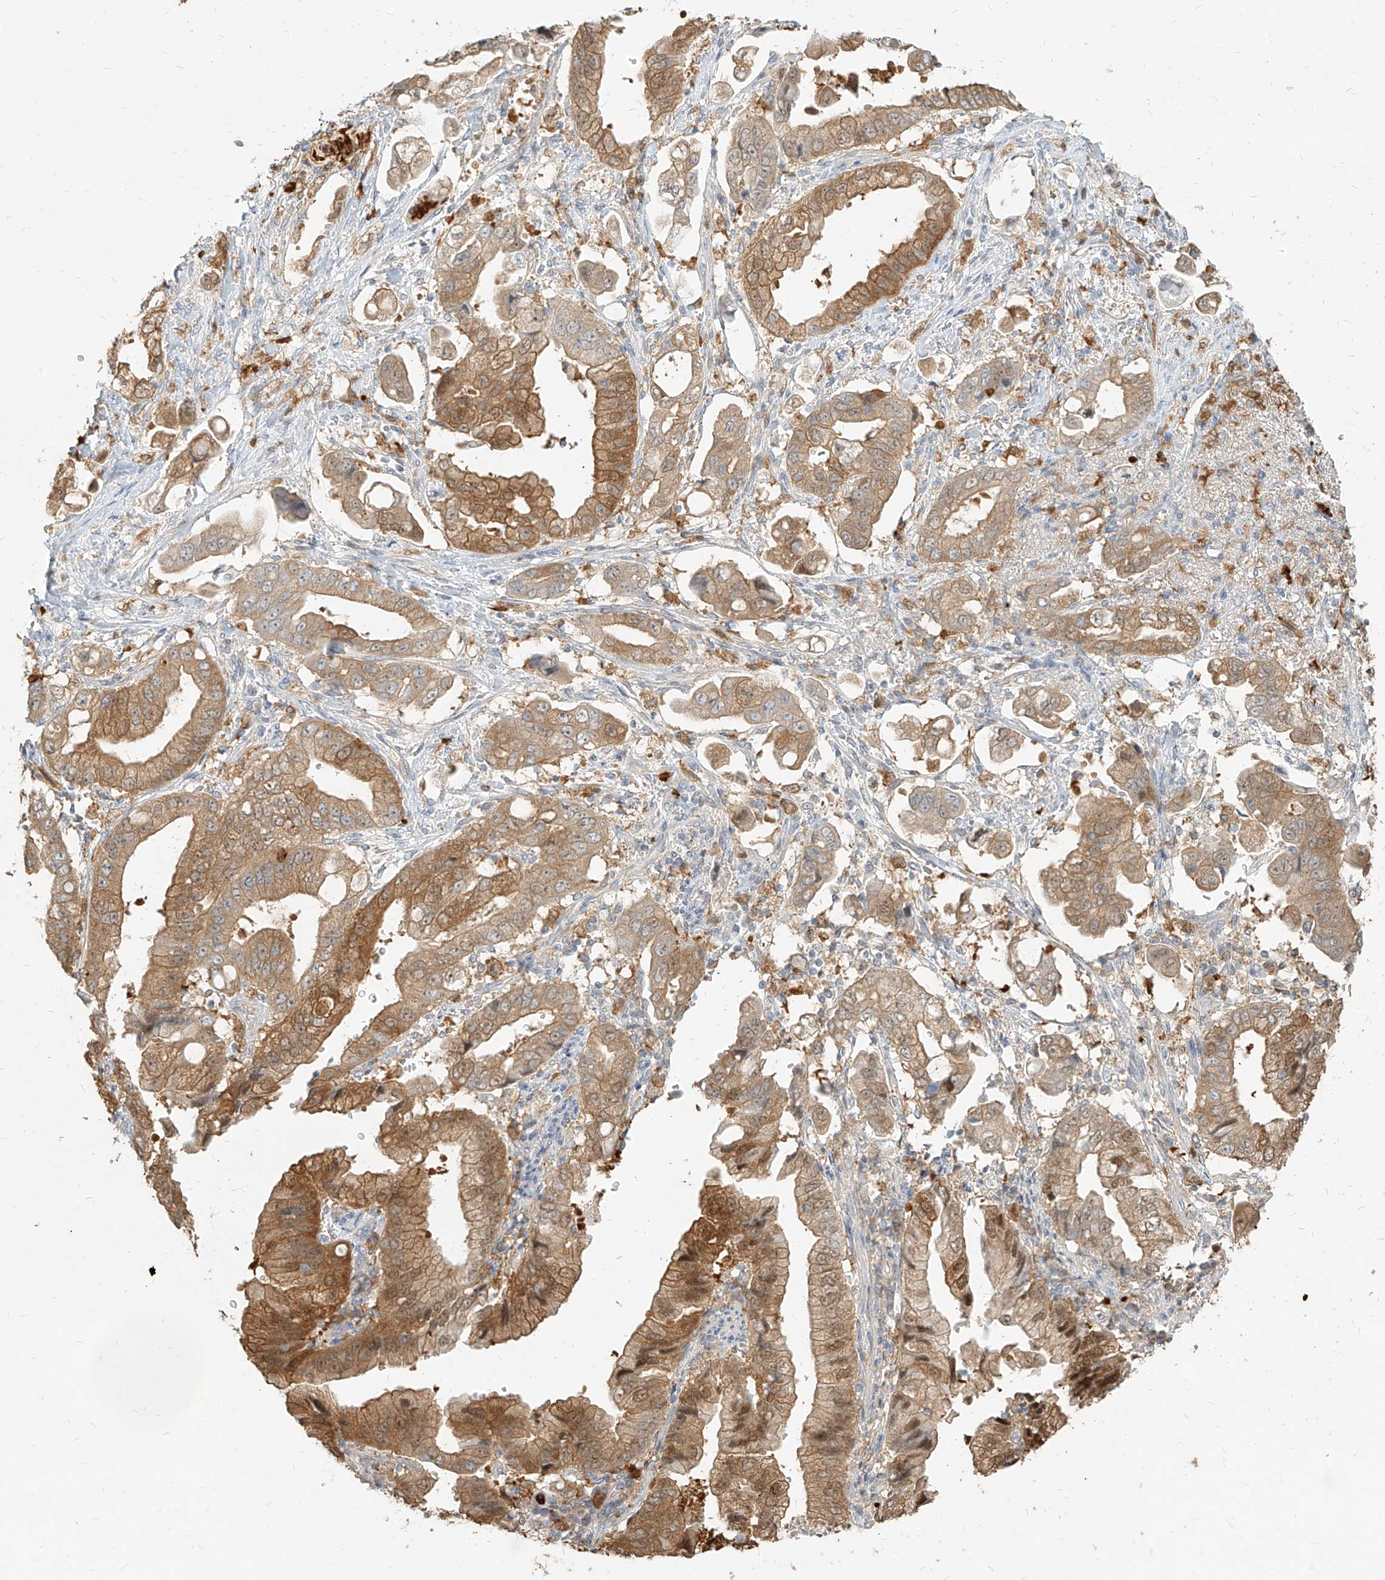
{"staining": {"intensity": "moderate", "quantity": ">75%", "location": "cytoplasmic/membranous"}, "tissue": "stomach cancer", "cell_type": "Tumor cells", "image_type": "cancer", "snomed": [{"axis": "morphology", "description": "Adenocarcinoma, NOS"}, {"axis": "topography", "description": "Stomach"}], "caption": "The micrograph demonstrates immunohistochemical staining of stomach cancer (adenocarcinoma). There is moderate cytoplasmic/membranous staining is seen in approximately >75% of tumor cells.", "gene": "PGD", "patient": {"sex": "male", "age": 62}}